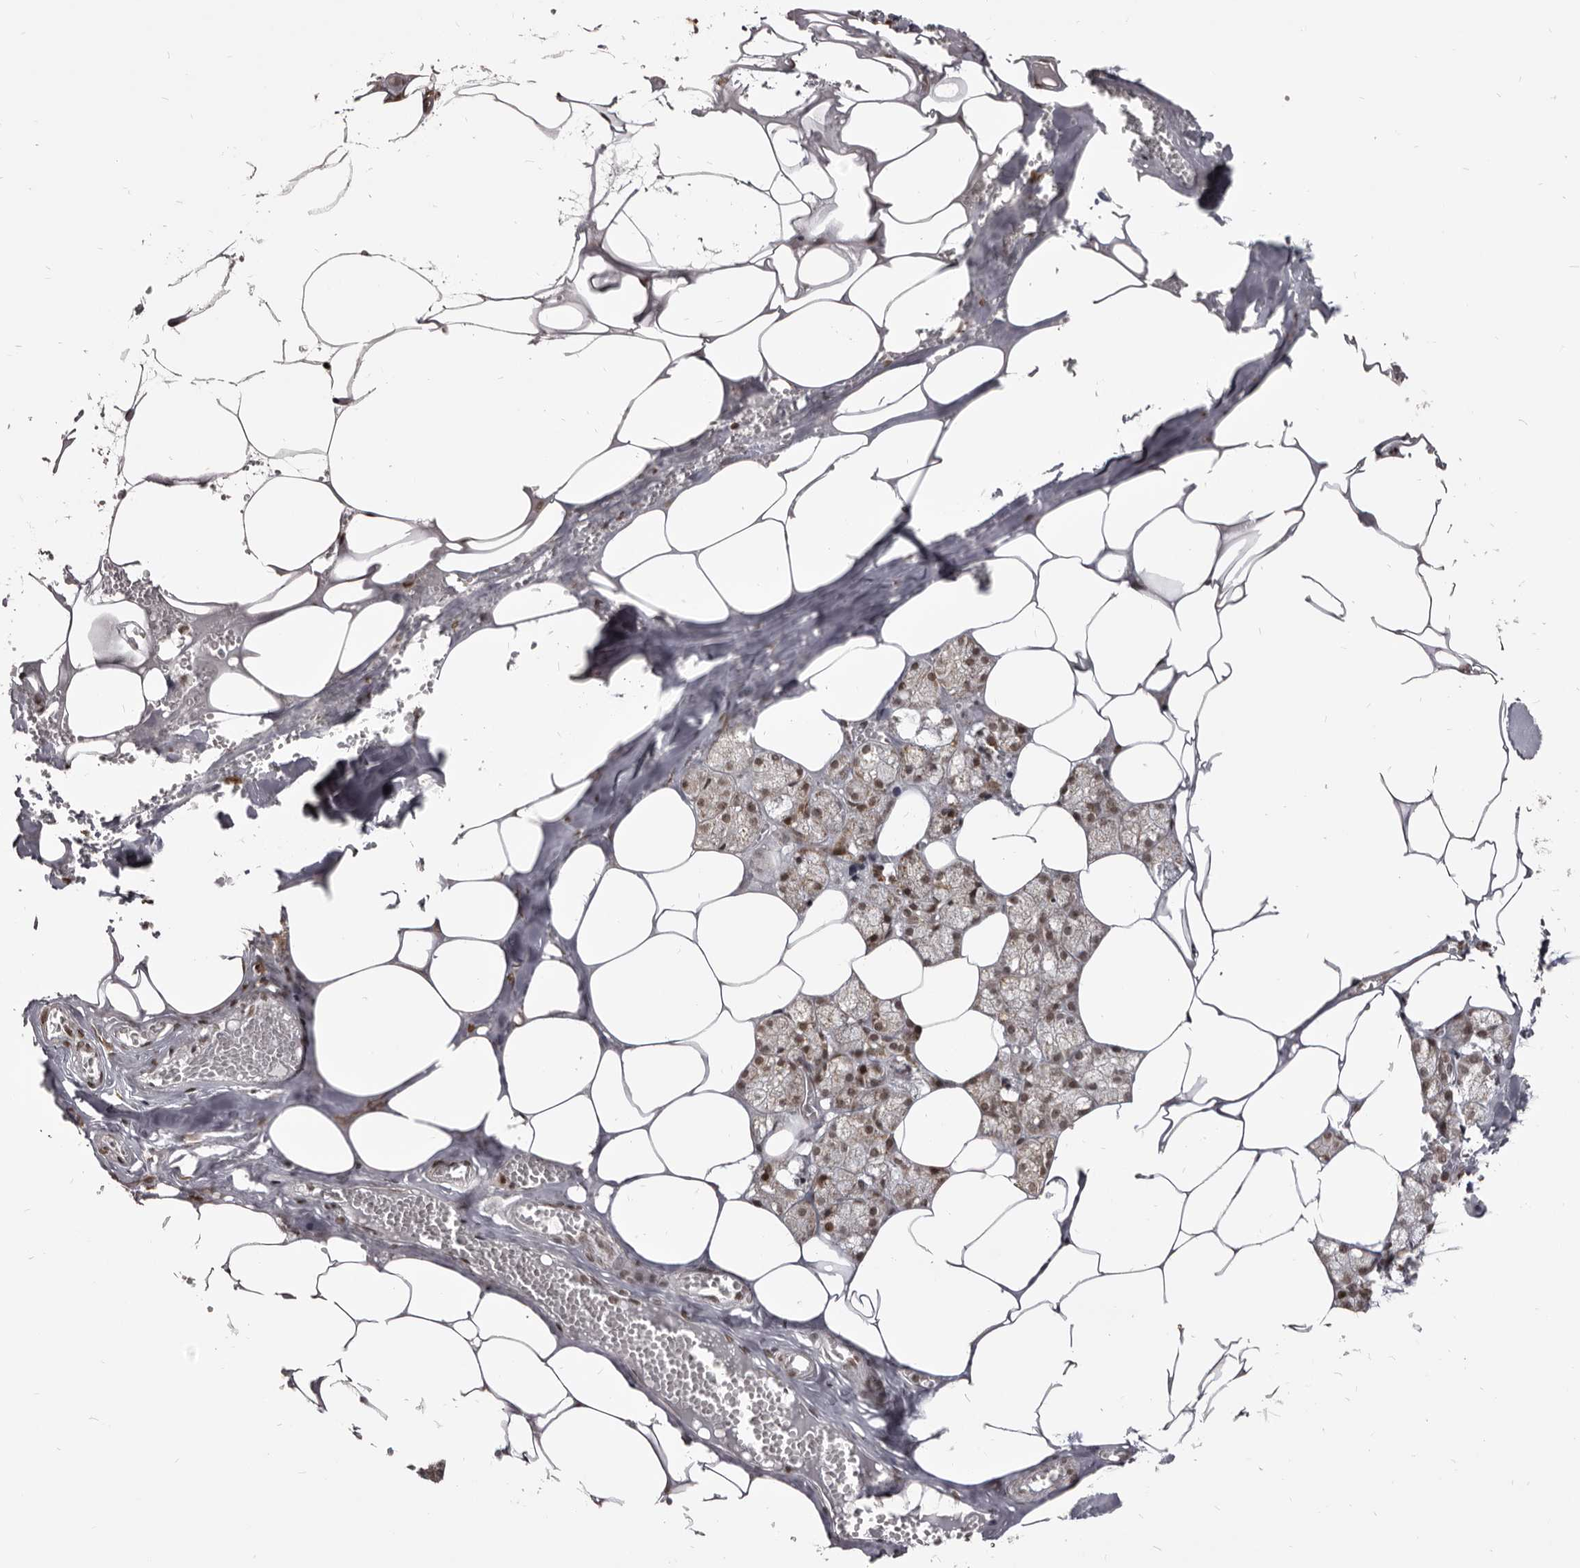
{"staining": {"intensity": "weak", "quantity": "25%-75%", "location": "nuclear"}, "tissue": "salivary gland", "cell_type": "Glandular cells", "image_type": "normal", "snomed": [{"axis": "morphology", "description": "Normal tissue, NOS"}, {"axis": "topography", "description": "Salivary gland"}], "caption": "Protein expression analysis of normal salivary gland reveals weak nuclear staining in about 25%-75% of glandular cells. The staining is performed using DAB brown chromogen to label protein expression. The nuclei are counter-stained blue using hematoxylin.", "gene": "THUMPD1", "patient": {"sex": "male", "age": 62}}